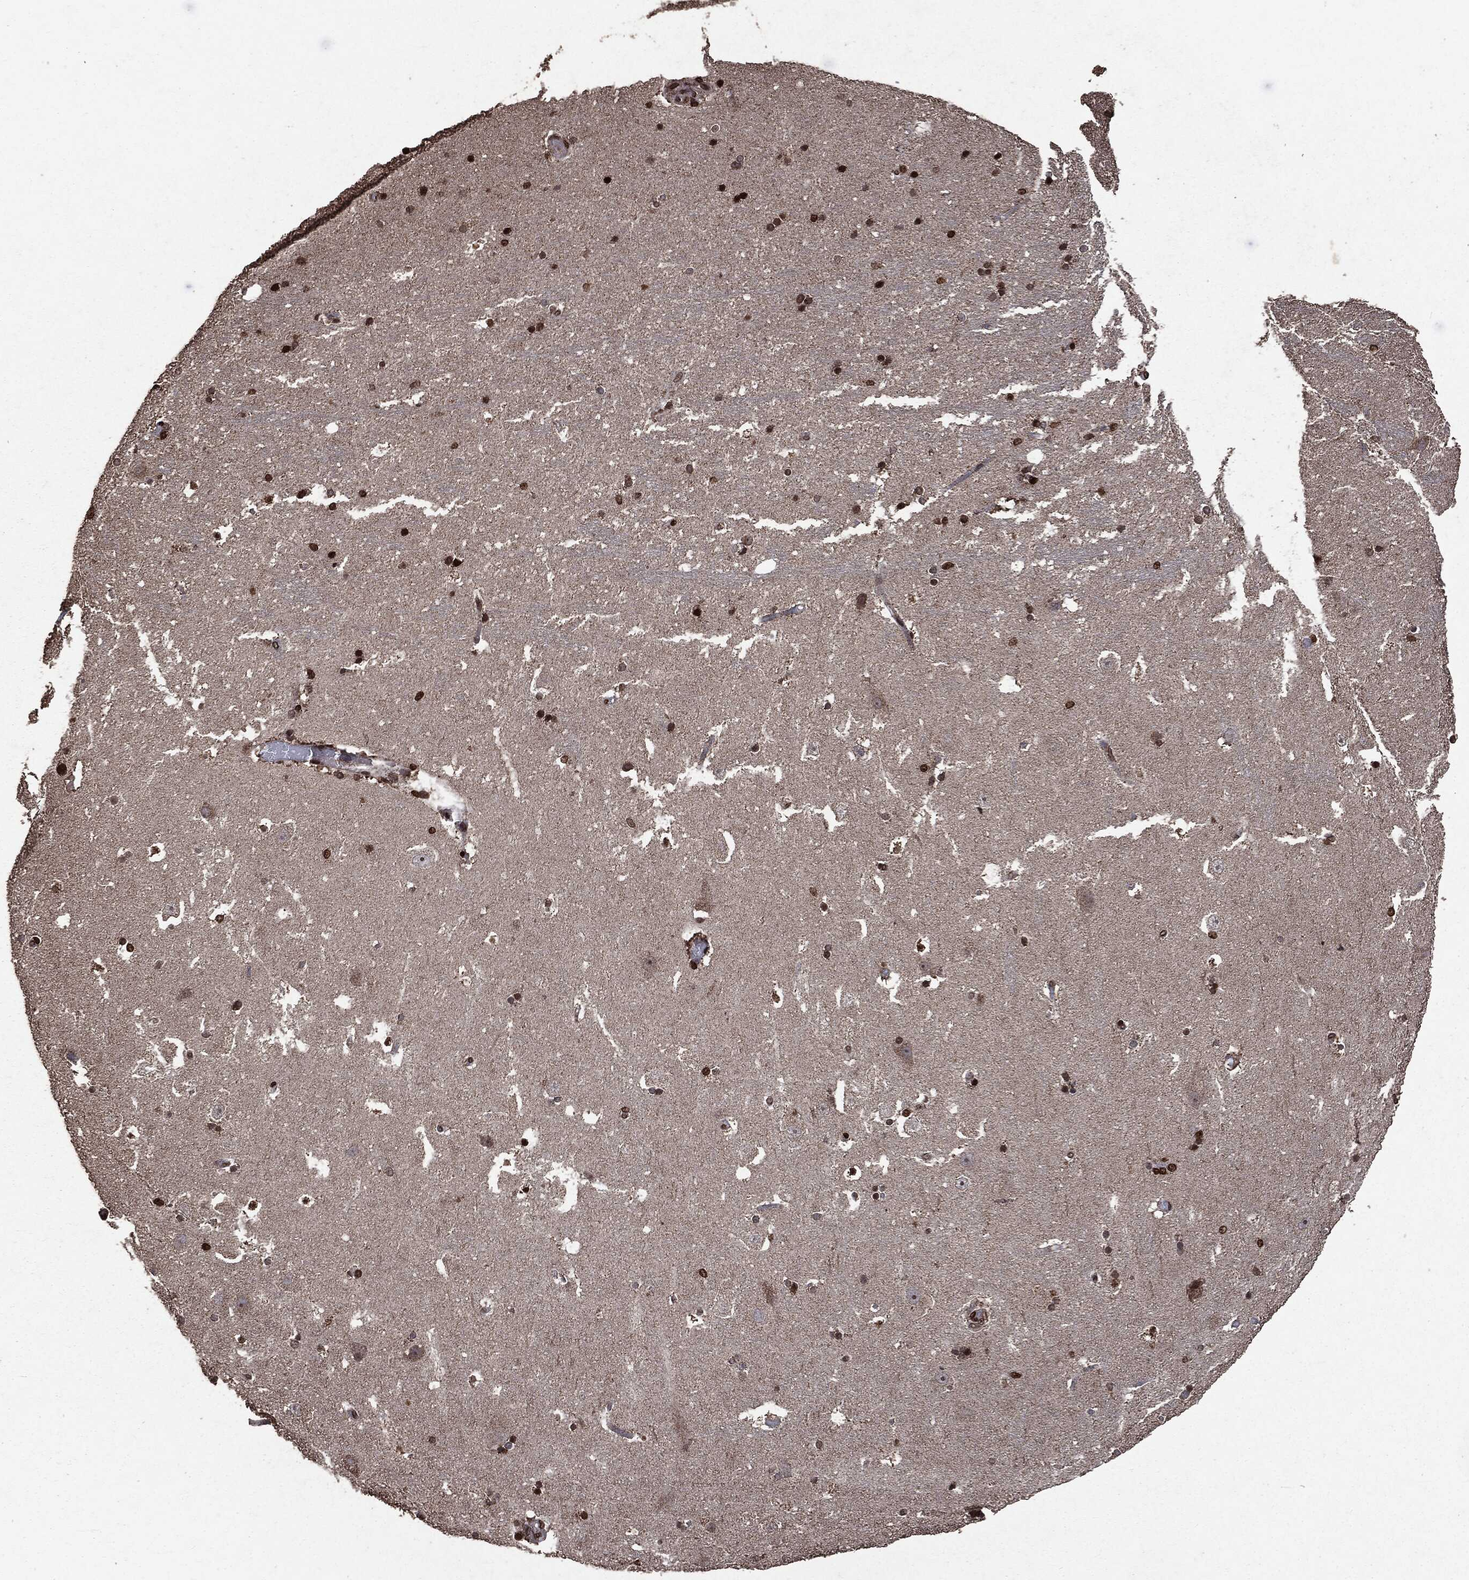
{"staining": {"intensity": "strong", "quantity": ">75%", "location": "nuclear"}, "tissue": "hippocampus", "cell_type": "Glial cells", "image_type": "normal", "snomed": [{"axis": "morphology", "description": "Normal tissue, NOS"}, {"axis": "topography", "description": "Hippocampus"}], "caption": "Immunohistochemical staining of normal human hippocampus demonstrates strong nuclear protein positivity in approximately >75% of glial cells.", "gene": "PPP6R2", "patient": {"sex": "male", "age": 51}}